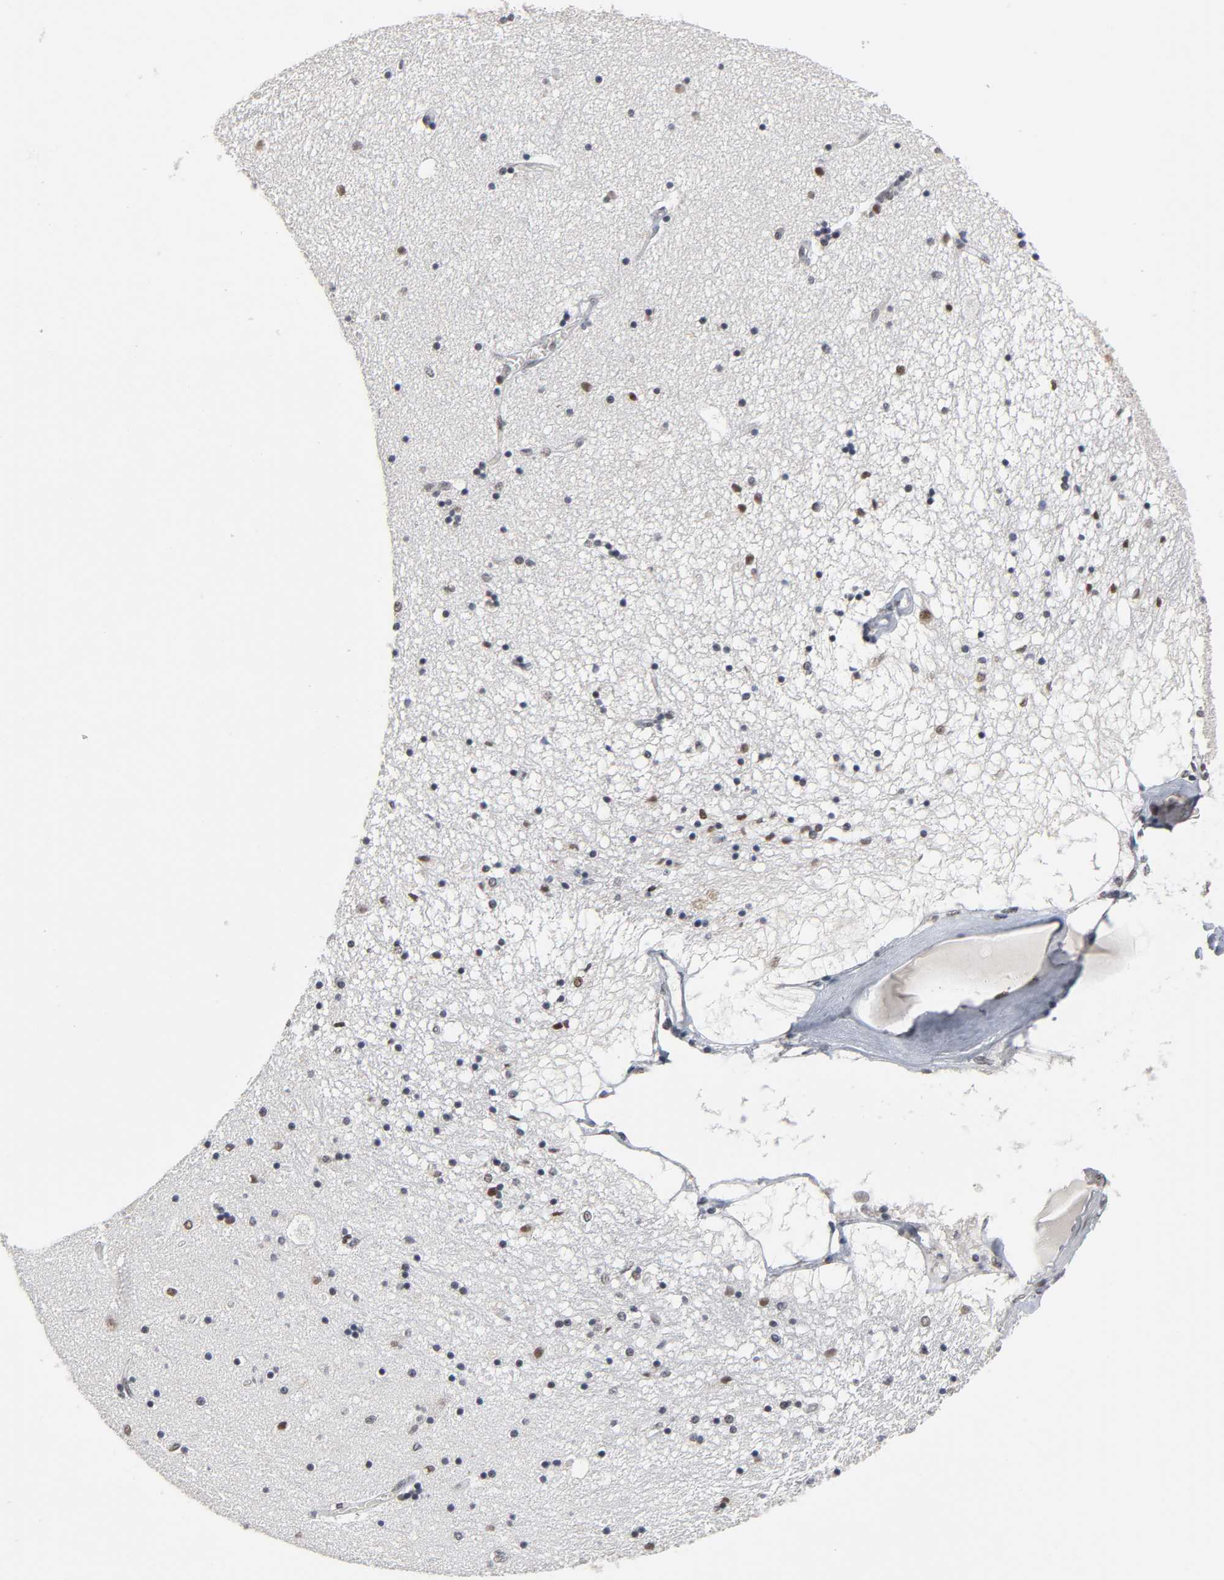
{"staining": {"intensity": "moderate", "quantity": "<25%", "location": "nuclear"}, "tissue": "hippocampus", "cell_type": "Glial cells", "image_type": "normal", "snomed": [{"axis": "morphology", "description": "Normal tissue, NOS"}, {"axis": "topography", "description": "Hippocampus"}], "caption": "Protein staining demonstrates moderate nuclear staining in about <25% of glial cells in benign hippocampus.", "gene": "TRIM33", "patient": {"sex": "female", "age": 54}}